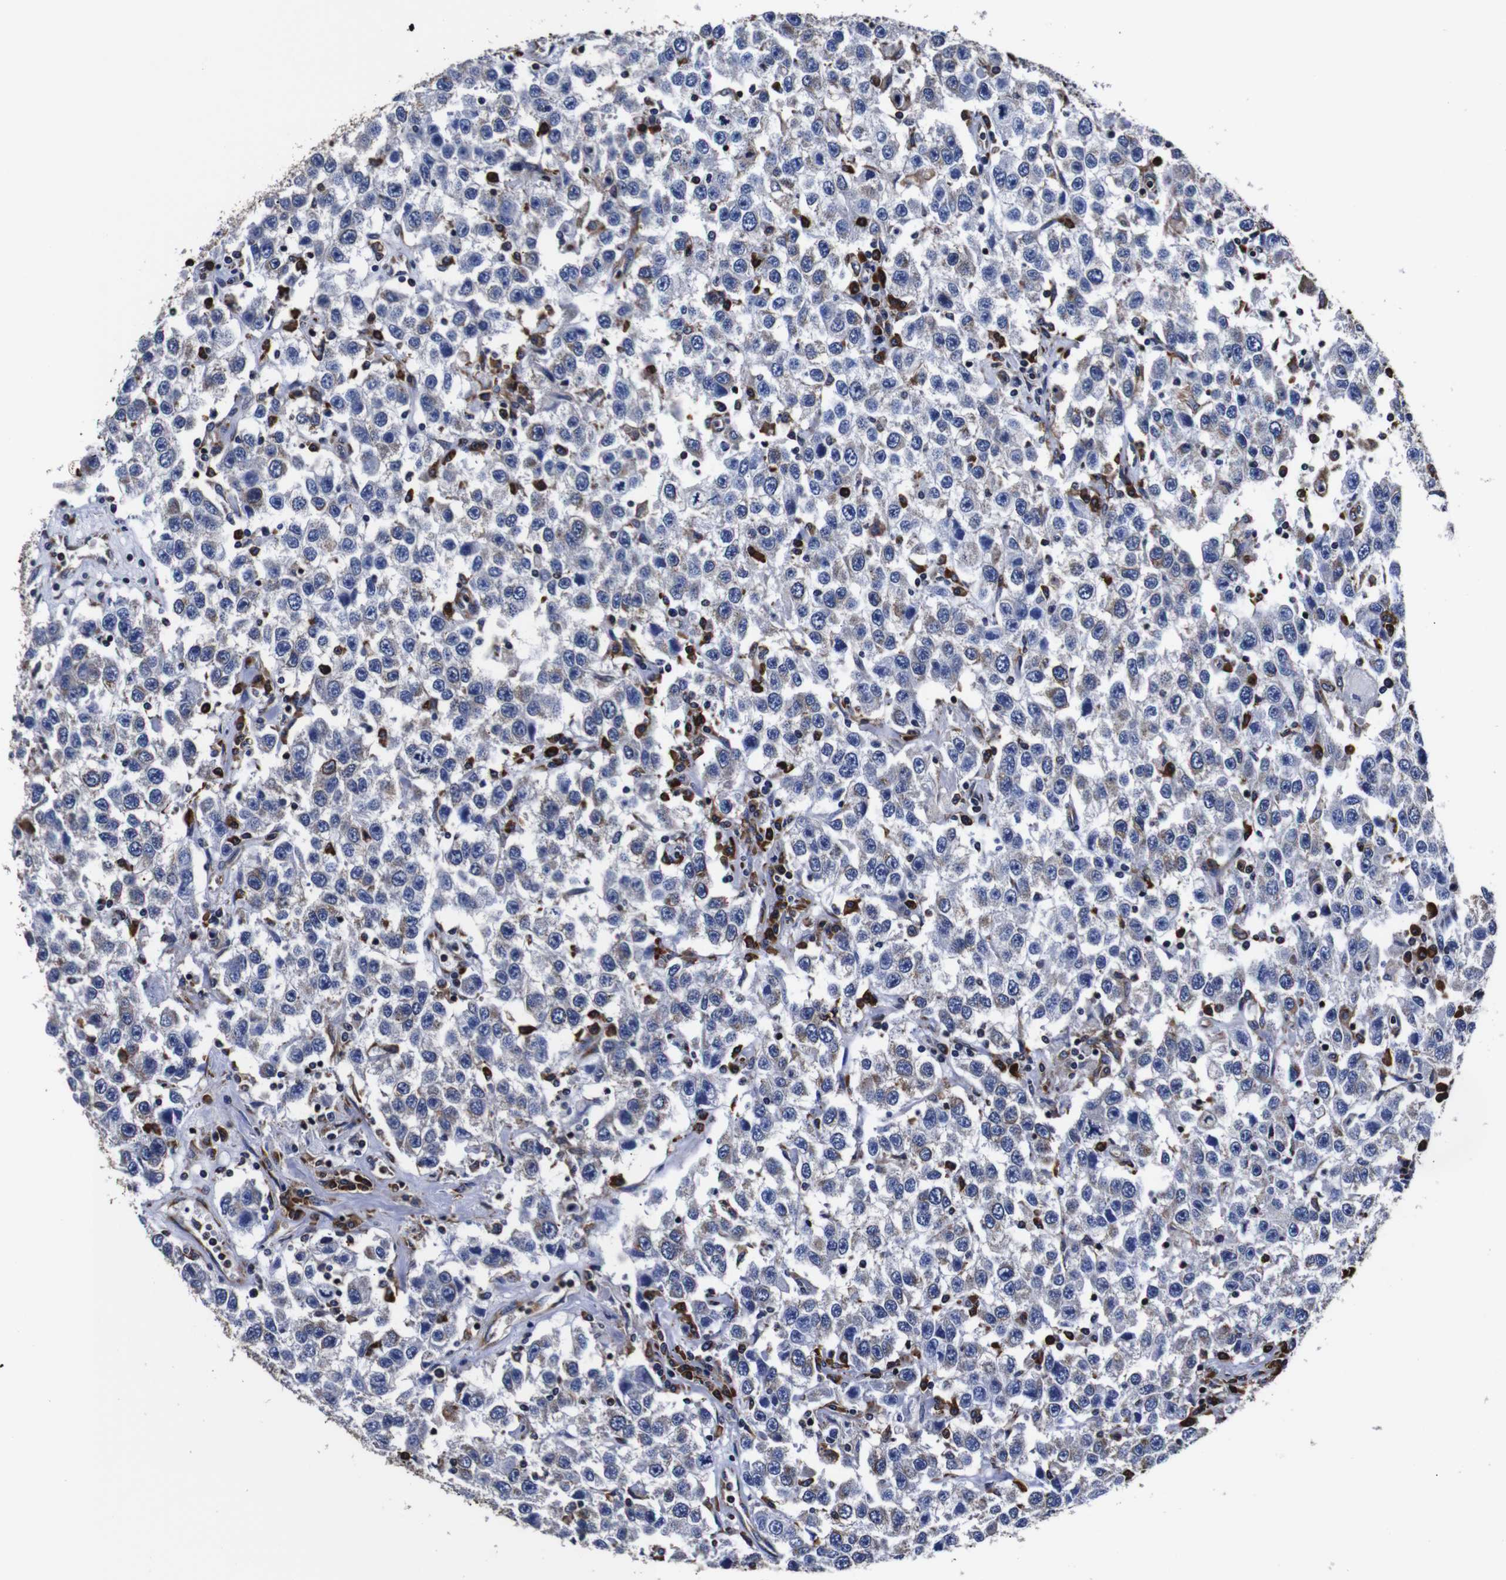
{"staining": {"intensity": "negative", "quantity": "none", "location": "none"}, "tissue": "testis cancer", "cell_type": "Tumor cells", "image_type": "cancer", "snomed": [{"axis": "morphology", "description": "Seminoma, NOS"}, {"axis": "topography", "description": "Testis"}], "caption": "Testis seminoma was stained to show a protein in brown. There is no significant staining in tumor cells.", "gene": "PPIB", "patient": {"sex": "male", "age": 41}}